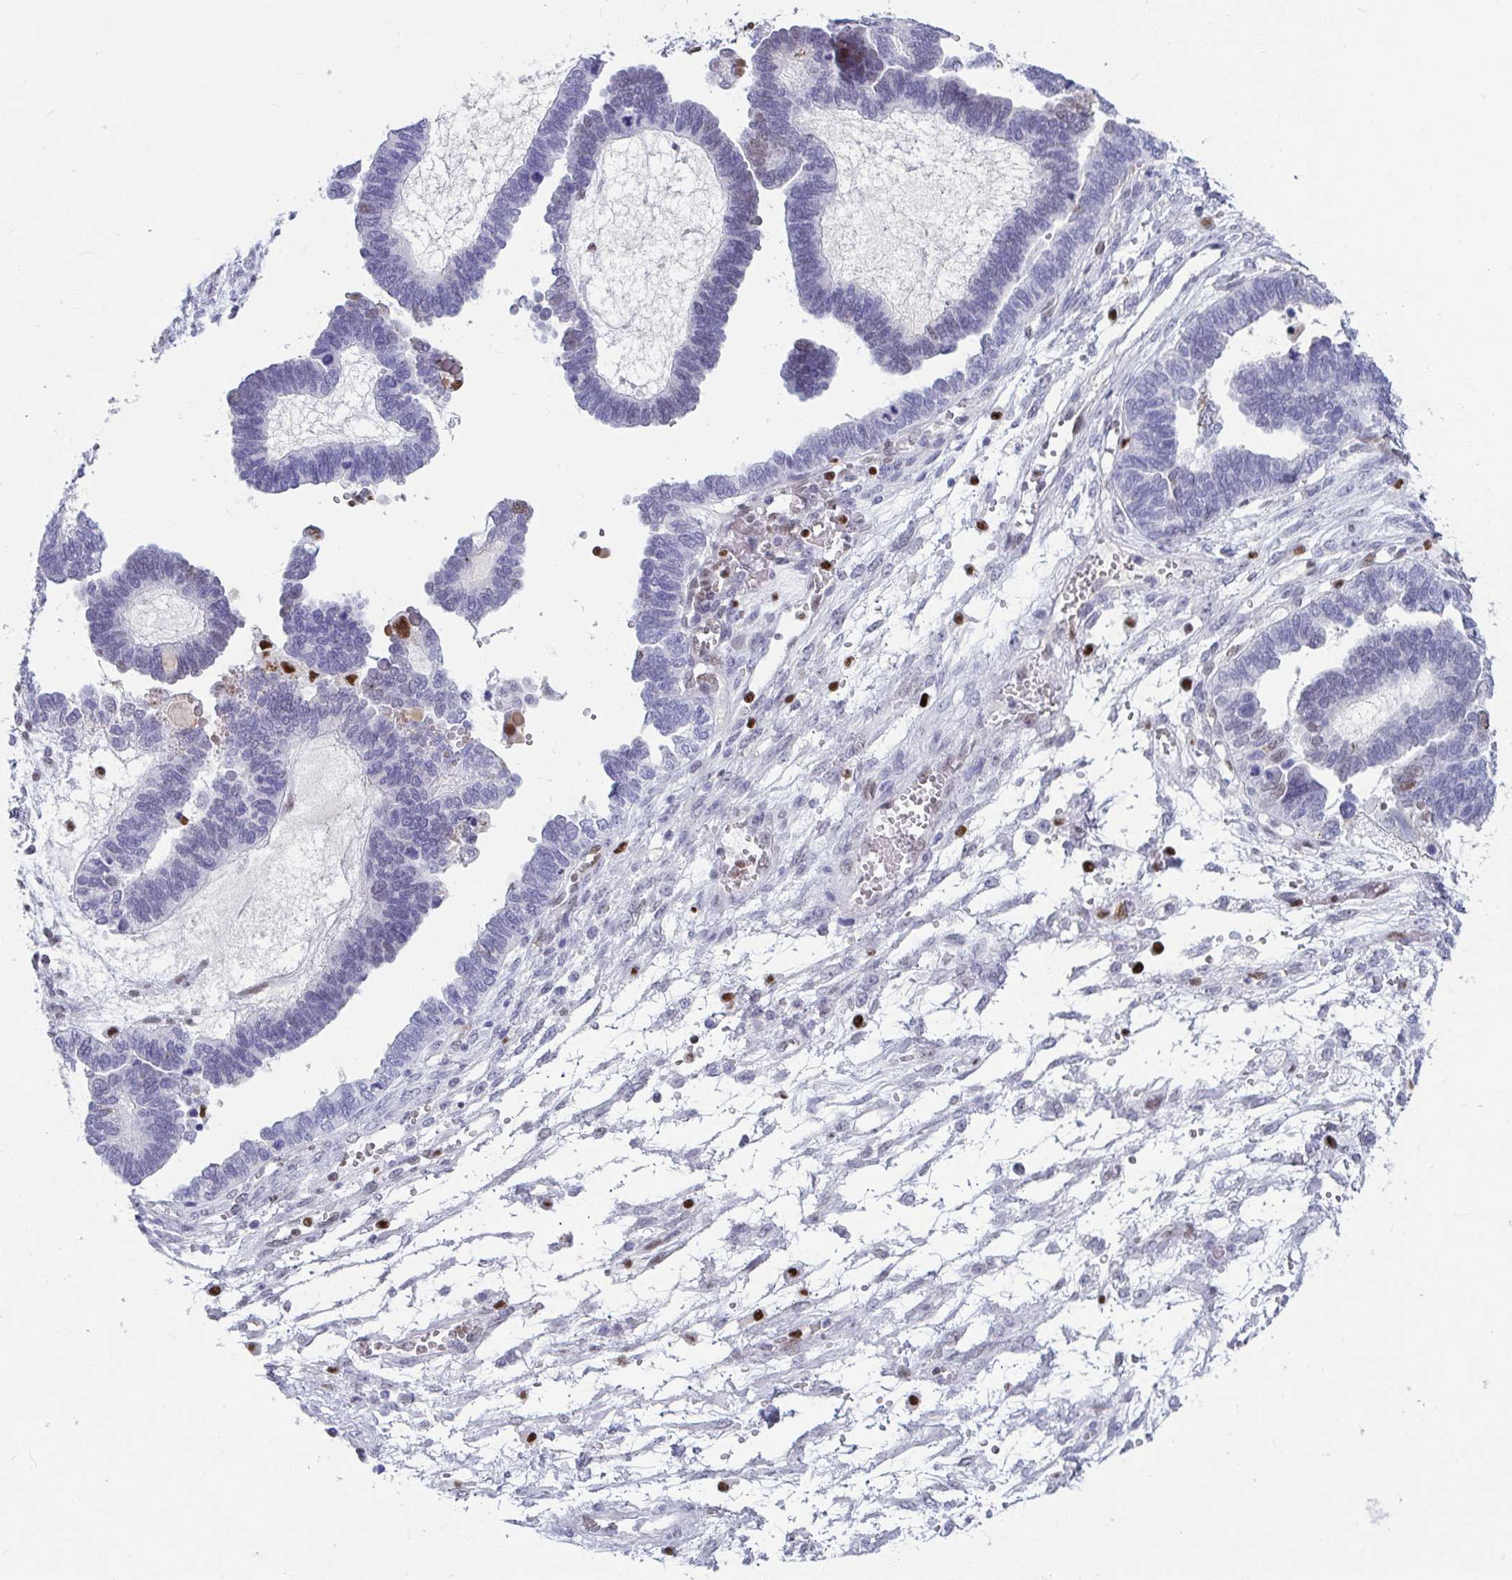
{"staining": {"intensity": "negative", "quantity": "none", "location": "none"}, "tissue": "ovarian cancer", "cell_type": "Tumor cells", "image_type": "cancer", "snomed": [{"axis": "morphology", "description": "Cystadenocarcinoma, serous, NOS"}, {"axis": "topography", "description": "Ovary"}], "caption": "The image reveals no significant staining in tumor cells of ovarian cancer (serous cystadenocarcinoma).", "gene": "ZNF586", "patient": {"sex": "female", "age": 51}}